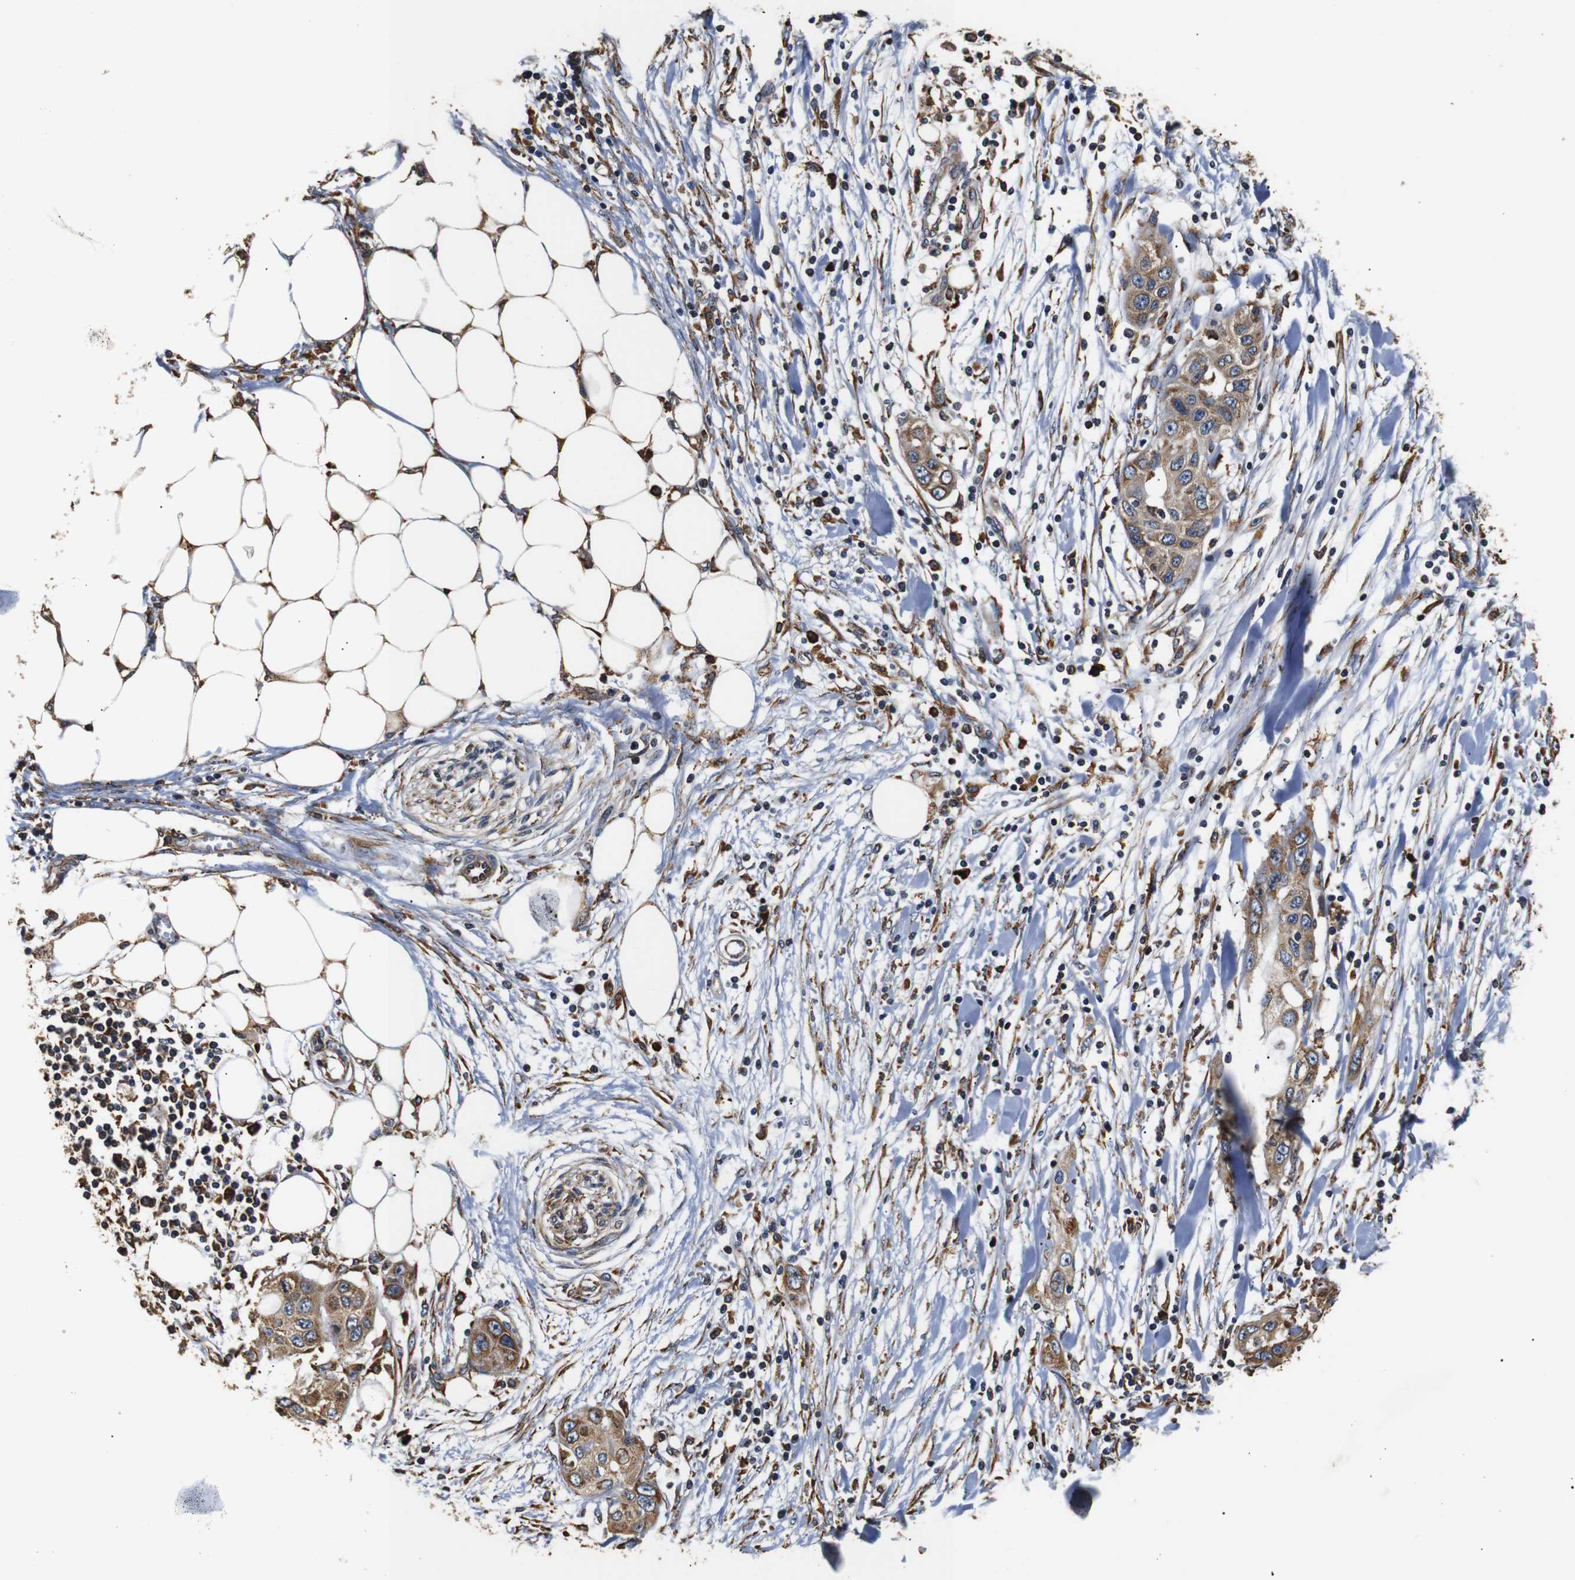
{"staining": {"intensity": "moderate", "quantity": ">75%", "location": "cytoplasmic/membranous"}, "tissue": "pancreatic cancer", "cell_type": "Tumor cells", "image_type": "cancer", "snomed": [{"axis": "morphology", "description": "Adenocarcinoma, NOS"}, {"axis": "topography", "description": "Pancreas"}], "caption": "About >75% of tumor cells in human pancreatic adenocarcinoma display moderate cytoplasmic/membranous protein positivity as visualized by brown immunohistochemical staining.", "gene": "HHIP", "patient": {"sex": "female", "age": 70}}